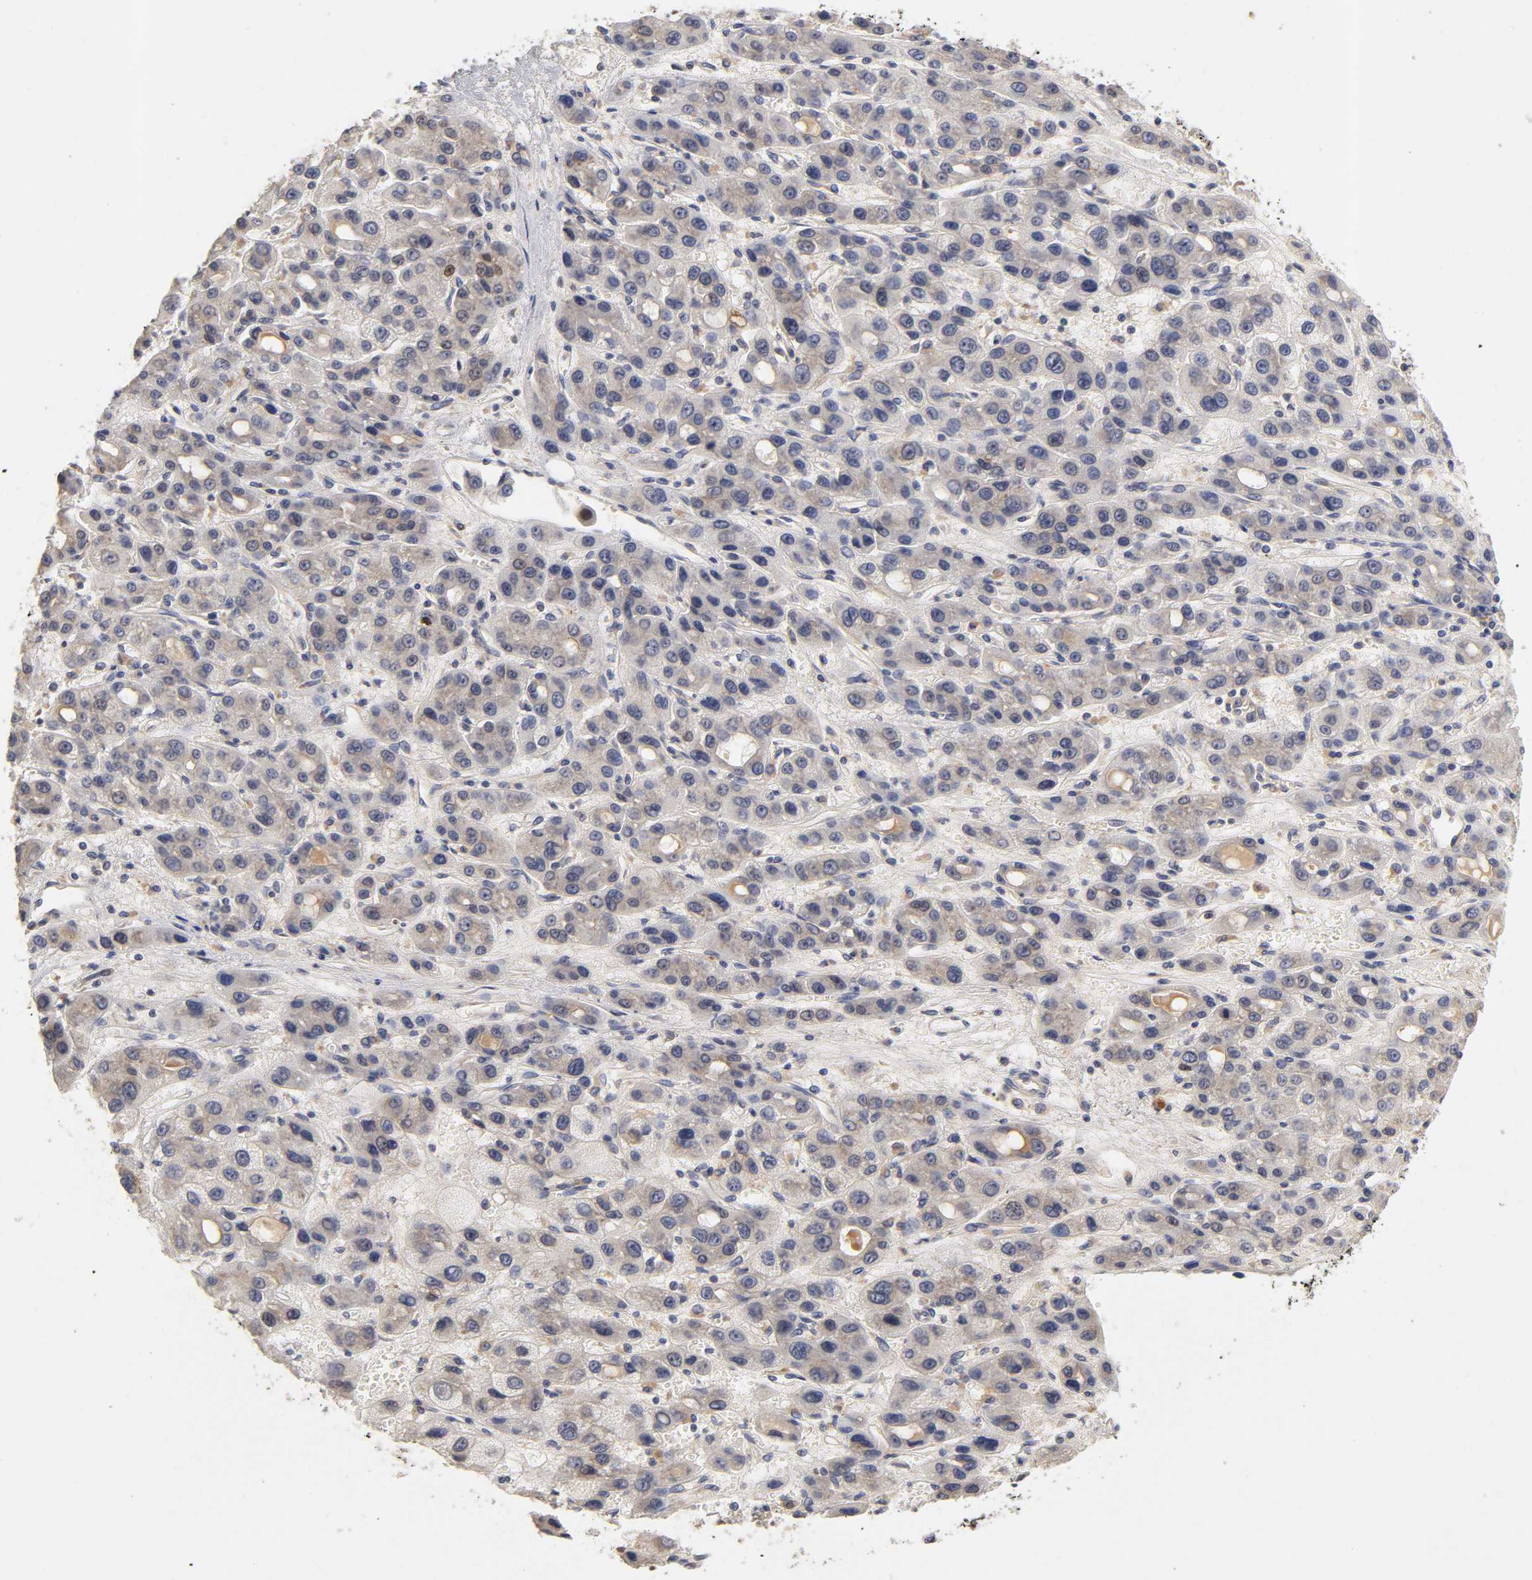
{"staining": {"intensity": "weak", "quantity": ">75%", "location": "cytoplasmic/membranous"}, "tissue": "liver cancer", "cell_type": "Tumor cells", "image_type": "cancer", "snomed": [{"axis": "morphology", "description": "Carcinoma, Hepatocellular, NOS"}, {"axis": "topography", "description": "Liver"}], "caption": "Immunohistochemistry staining of liver hepatocellular carcinoma, which displays low levels of weak cytoplasmic/membranous expression in approximately >75% of tumor cells indicating weak cytoplasmic/membranous protein expression. The staining was performed using DAB (brown) for protein detection and nuclei were counterstained in hematoxylin (blue).", "gene": "RPS29", "patient": {"sex": "male", "age": 55}}